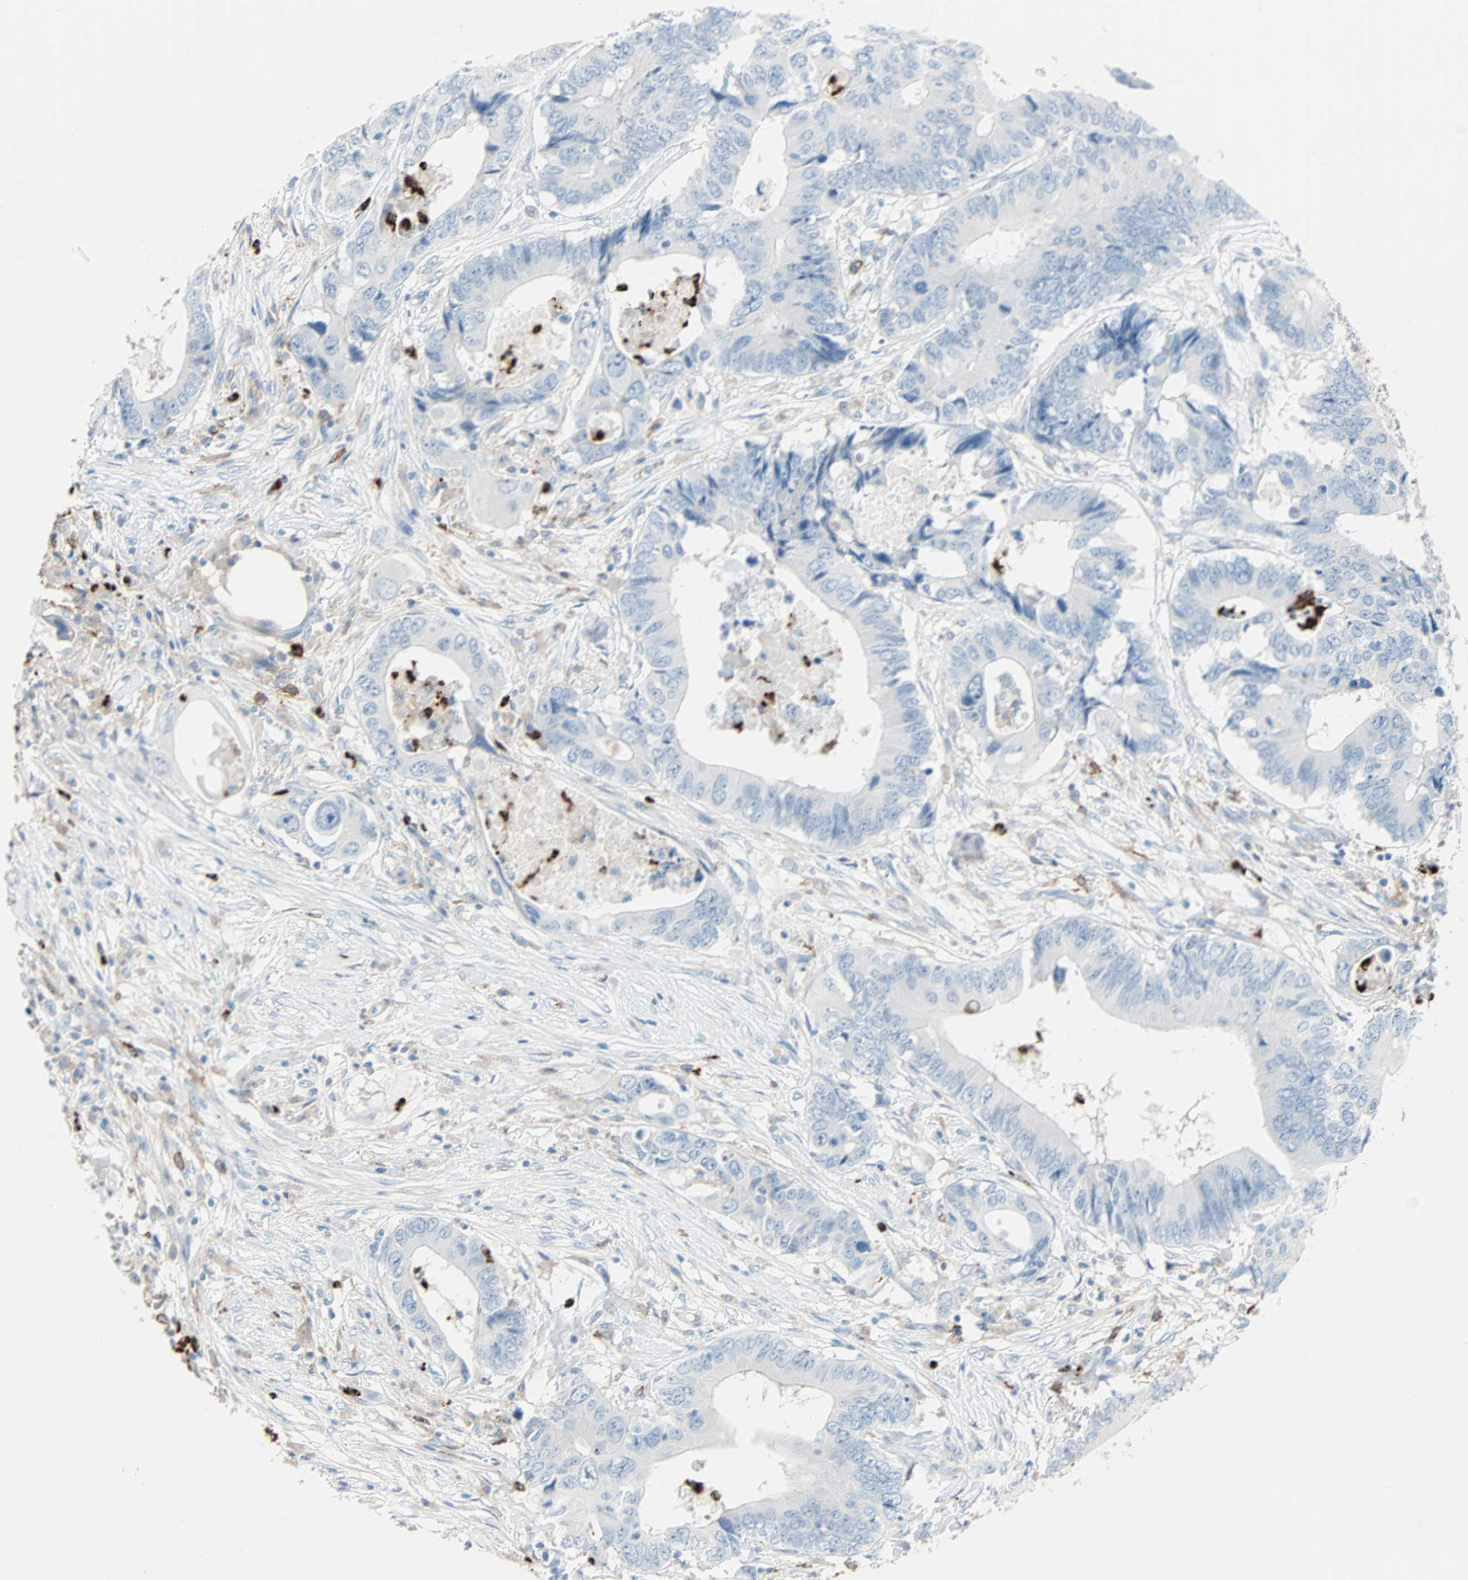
{"staining": {"intensity": "negative", "quantity": "none", "location": "none"}, "tissue": "colorectal cancer", "cell_type": "Tumor cells", "image_type": "cancer", "snomed": [{"axis": "morphology", "description": "Adenocarcinoma, NOS"}, {"axis": "topography", "description": "Colon"}], "caption": "There is no significant positivity in tumor cells of adenocarcinoma (colorectal).", "gene": "CLEC4A", "patient": {"sex": "male", "age": 71}}